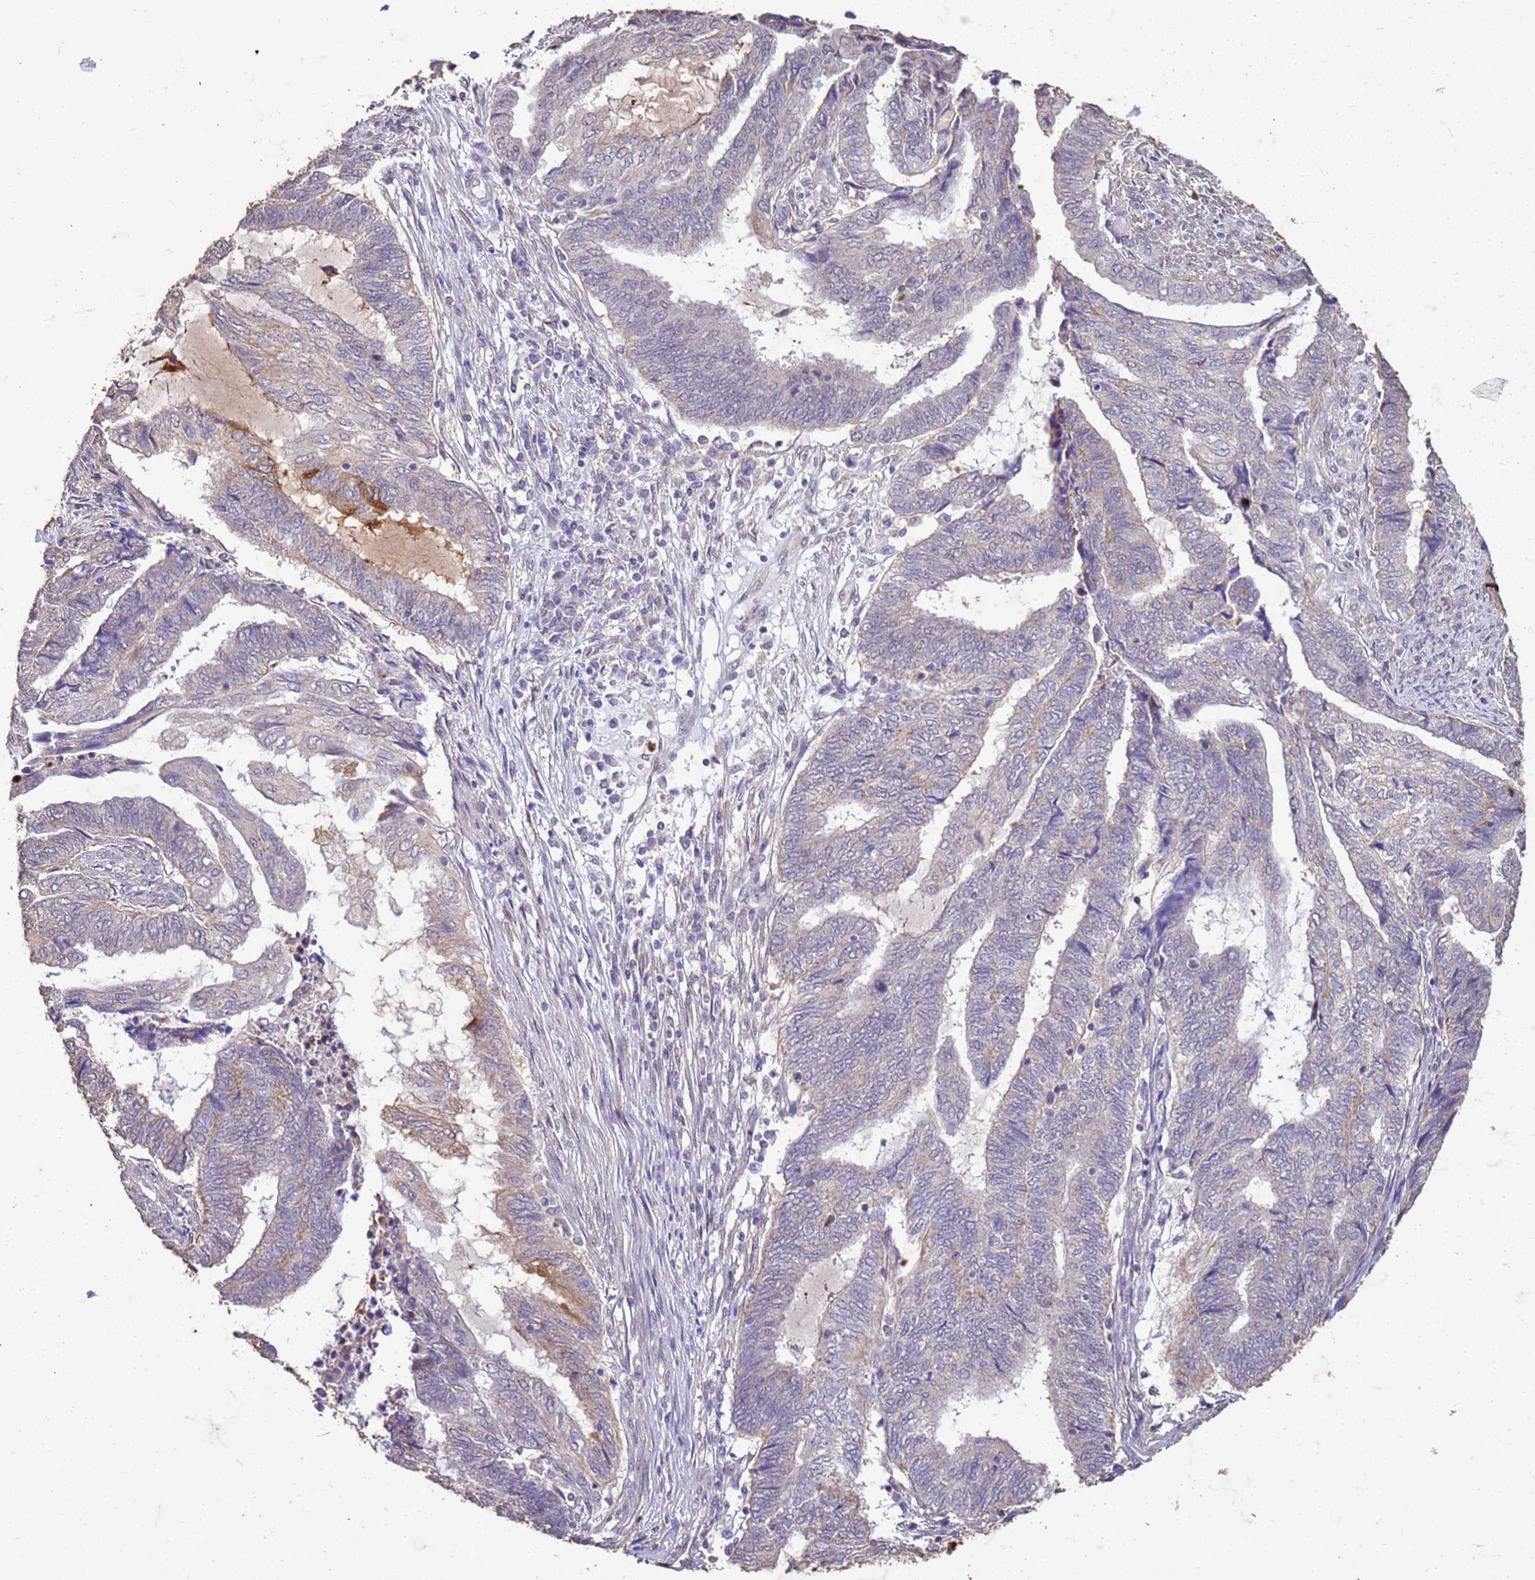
{"staining": {"intensity": "weak", "quantity": "25%-75%", "location": "cytoplasmic/membranous"}, "tissue": "endometrial cancer", "cell_type": "Tumor cells", "image_type": "cancer", "snomed": [{"axis": "morphology", "description": "Adenocarcinoma, NOS"}, {"axis": "topography", "description": "Uterus"}, {"axis": "topography", "description": "Endometrium"}], "caption": "IHC photomicrograph of neoplastic tissue: human endometrial adenocarcinoma stained using immunohistochemistry shows low levels of weak protein expression localized specifically in the cytoplasmic/membranous of tumor cells, appearing as a cytoplasmic/membranous brown color.", "gene": "SLC25A15", "patient": {"sex": "female", "age": 70}}